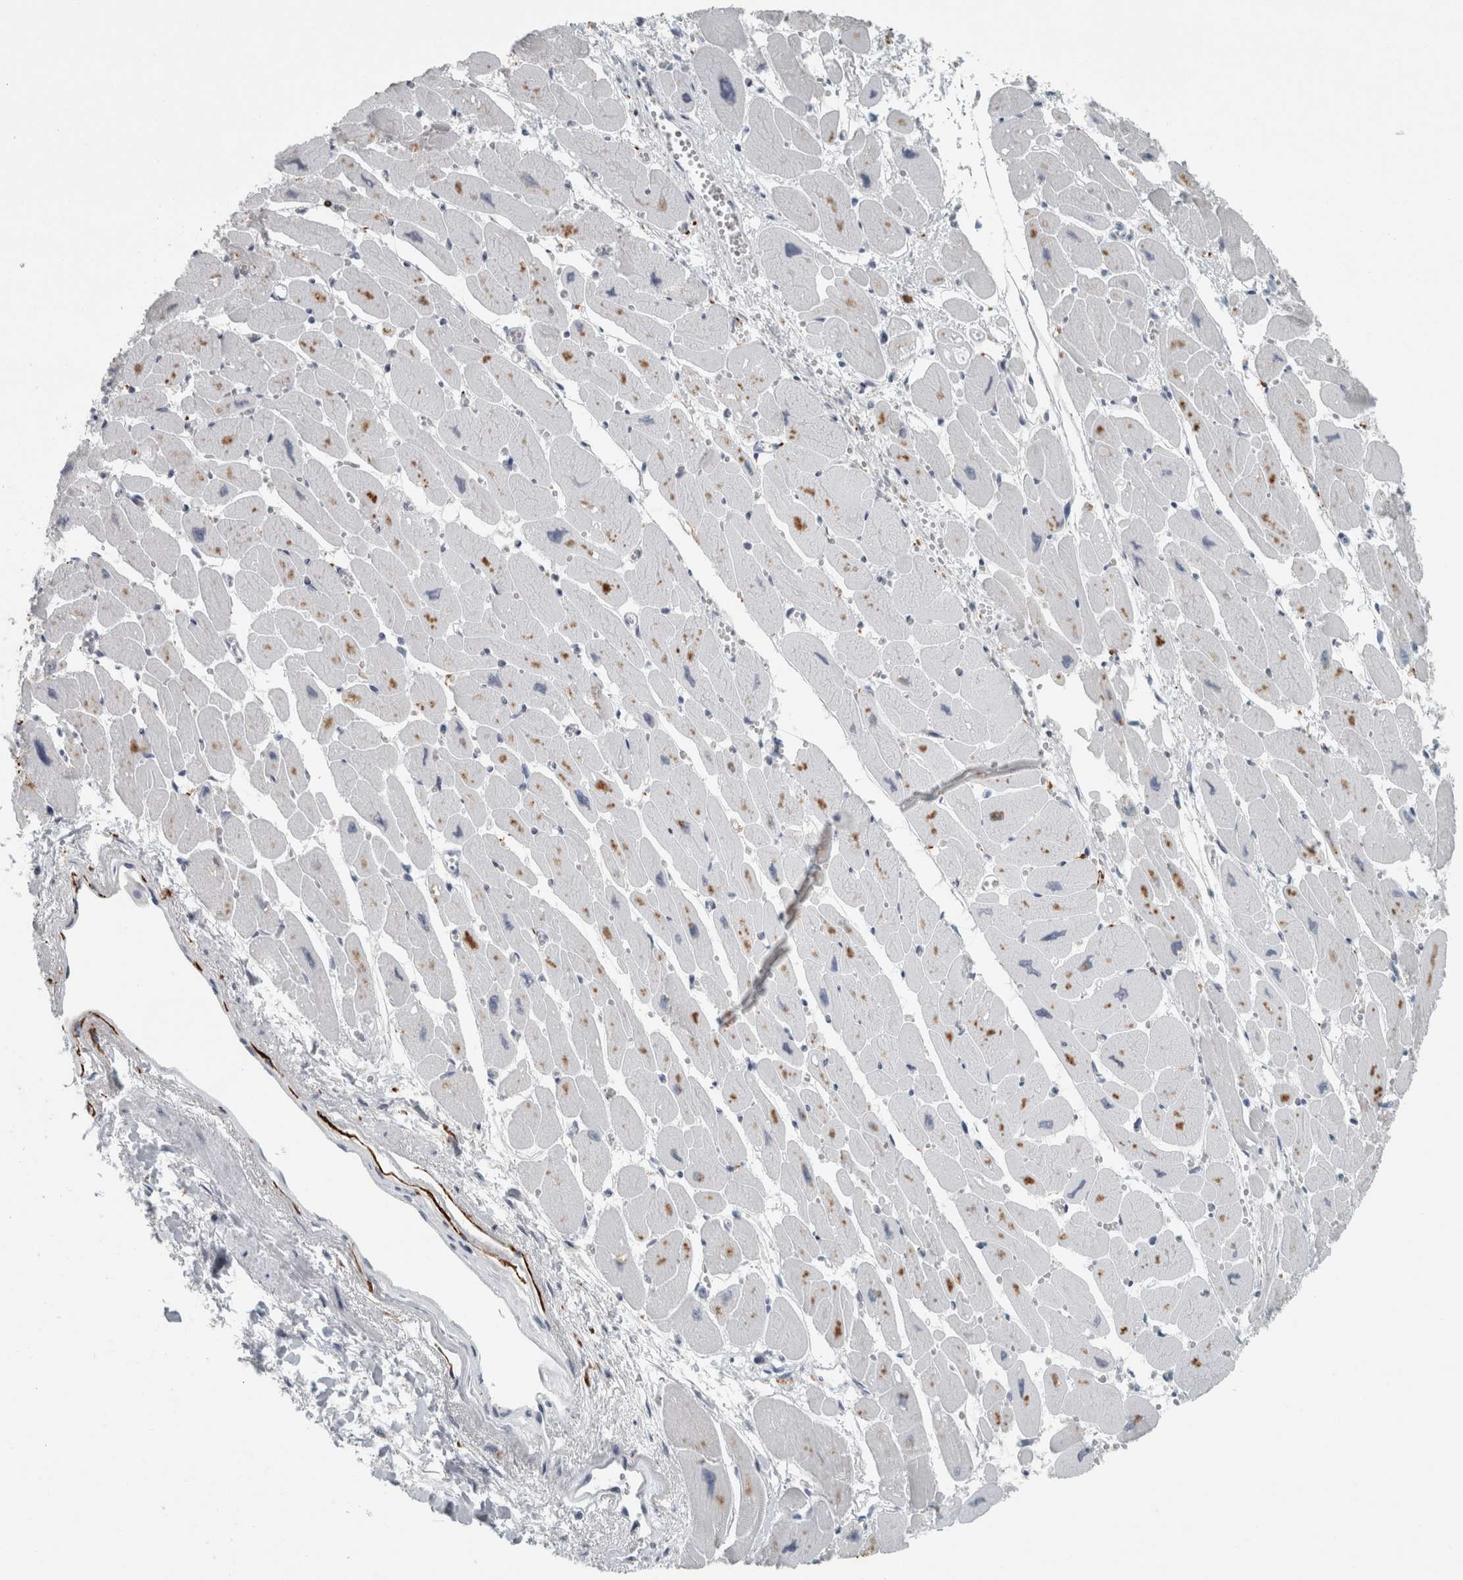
{"staining": {"intensity": "weak", "quantity": "<25%", "location": "cytoplasmic/membranous"}, "tissue": "heart muscle", "cell_type": "Cardiomyocytes", "image_type": "normal", "snomed": [{"axis": "morphology", "description": "Normal tissue, NOS"}, {"axis": "topography", "description": "Heart"}], "caption": "The photomicrograph reveals no significant expression in cardiomyocytes of heart muscle.", "gene": "CHL1", "patient": {"sex": "female", "age": 54}}